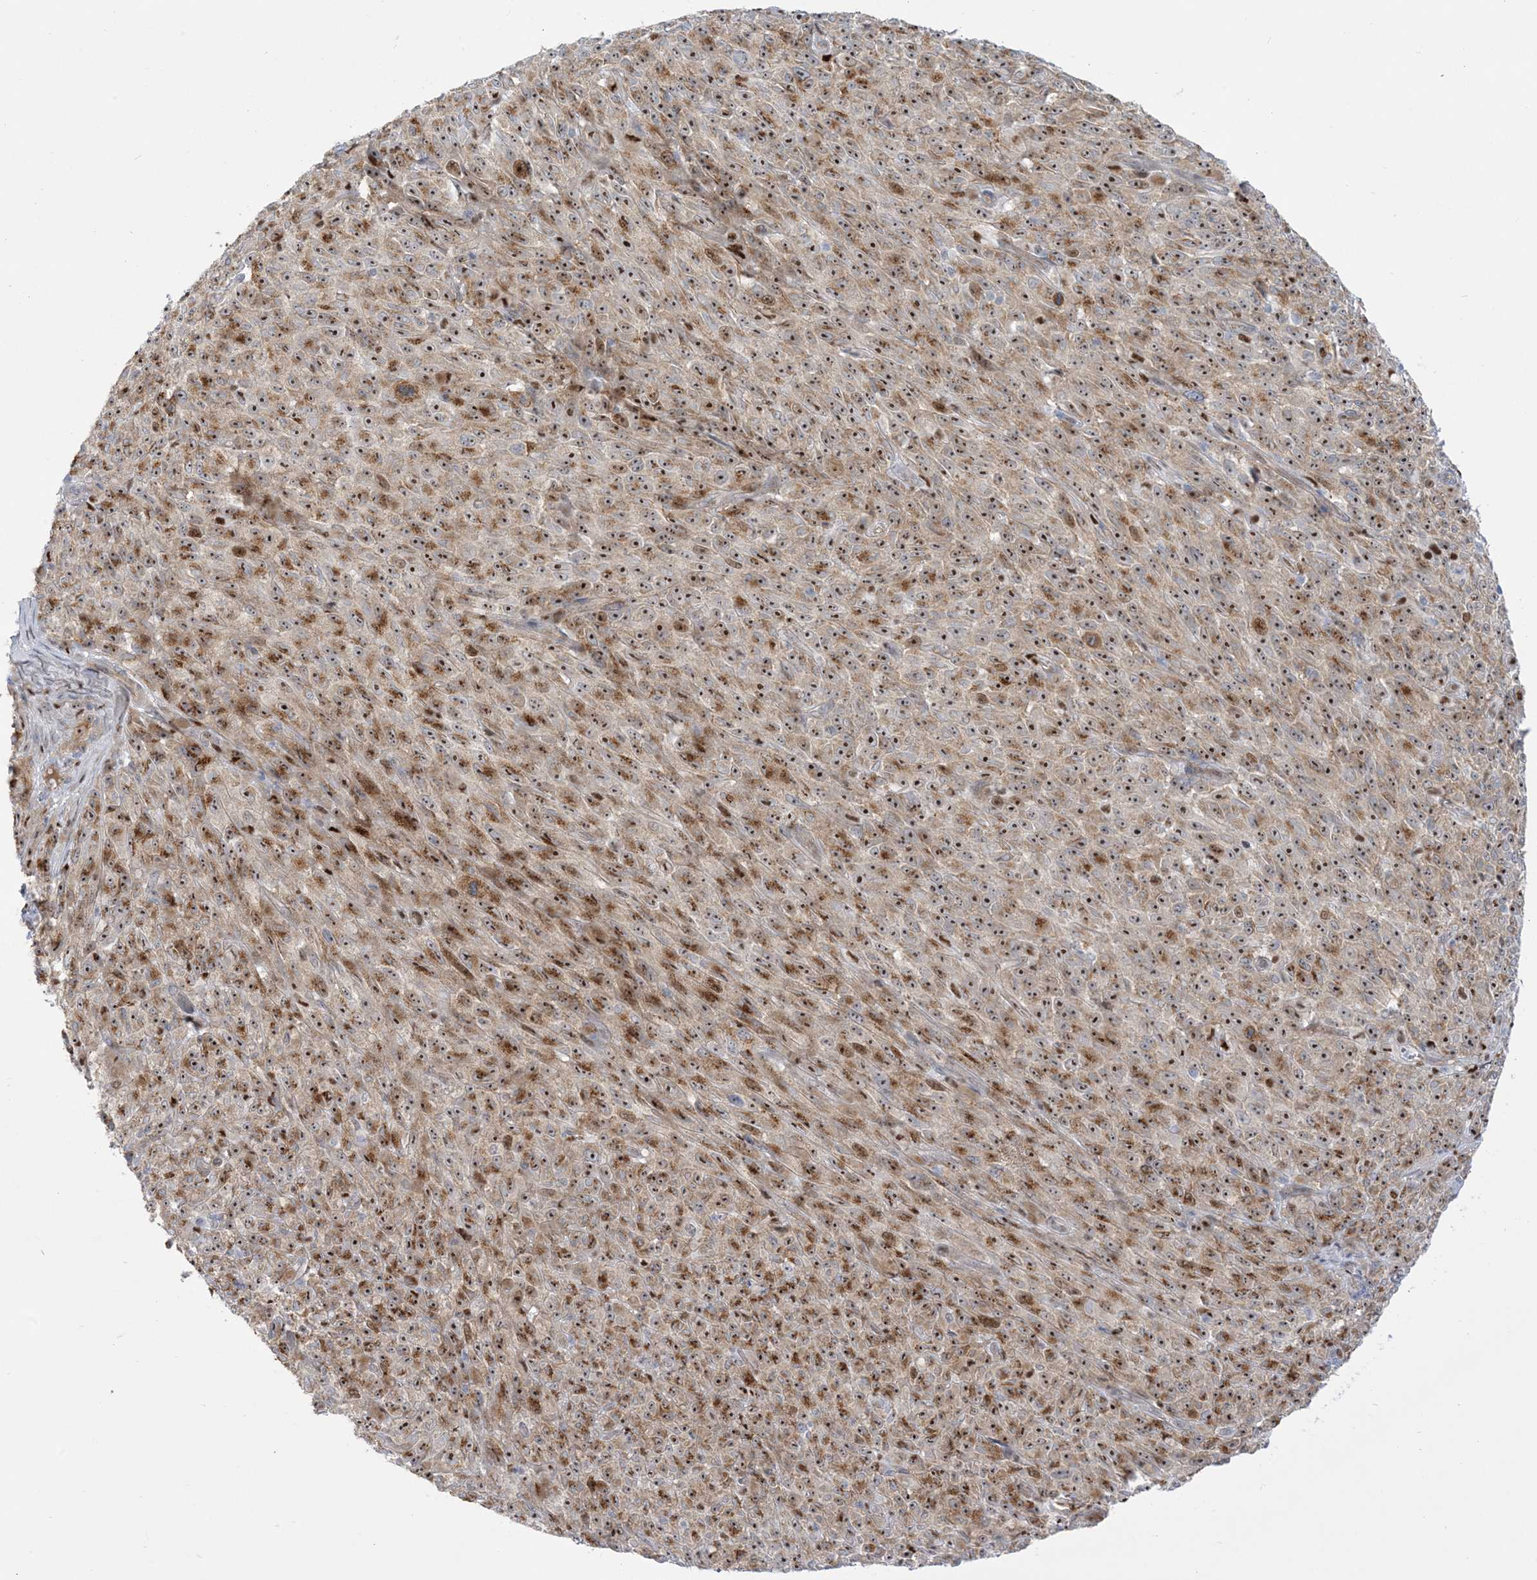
{"staining": {"intensity": "moderate", "quantity": ">75%", "location": "cytoplasmic/membranous,nuclear"}, "tissue": "melanoma", "cell_type": "Tumor cells", "image_type": "cancer", "snomed": [{"axis": "morphology", "description": "Malignant melanoma, NOS"}, {"axis": "topography", "description": "Skin"}], "caption": "IHC of melanoma shows medium levels of moderate cytoplasmic/membranous and nuclear staining in approximately >75% of tumor cells.", "gene": "MARS2", "patient": {"sex": "female", "age": 82}}